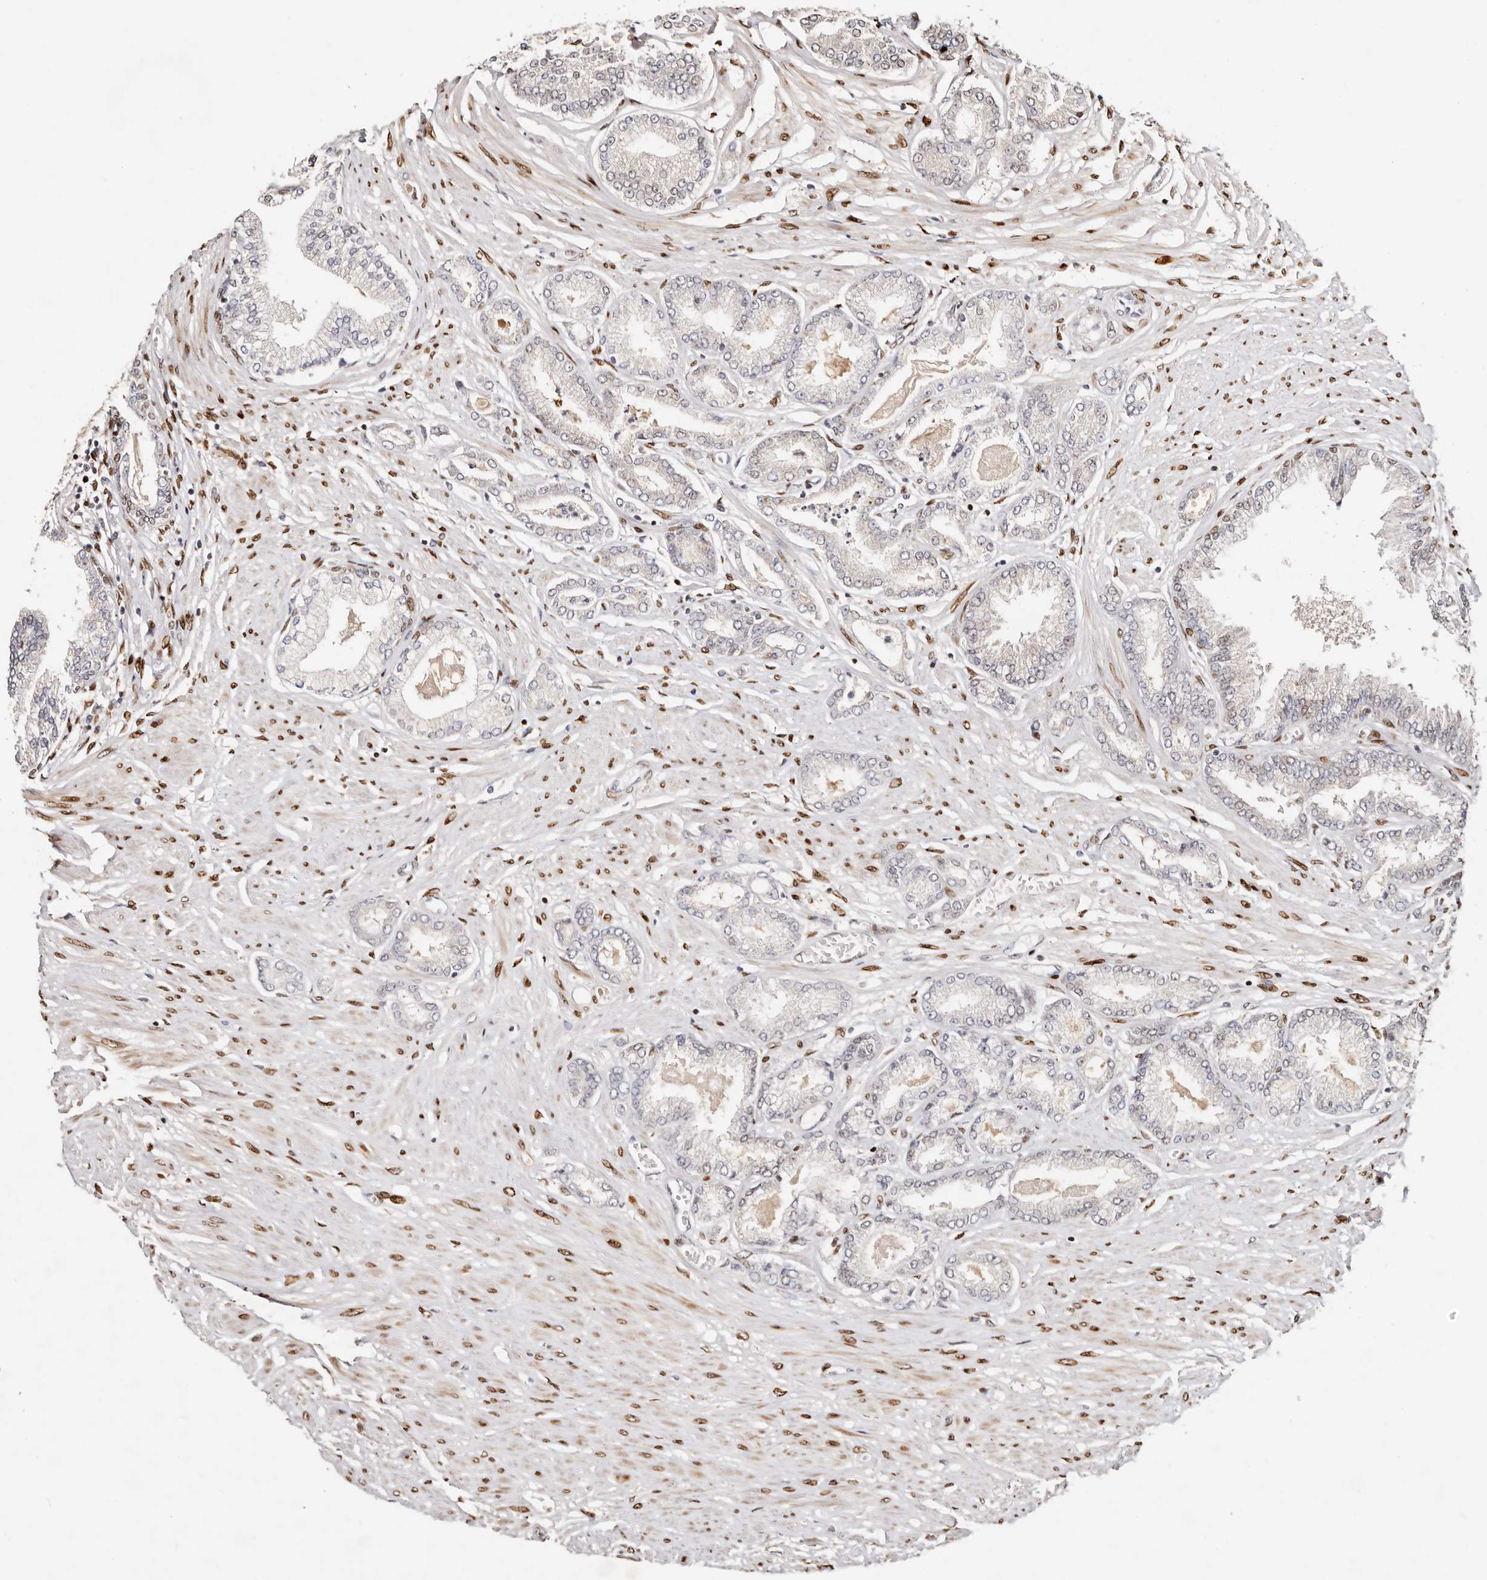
{"staining": {"intensity": "moderate", "quantity": "<25%", "location": "nuclear"}, "tissue": "prostate cancer", "cell_type": "Tumor cells", "image_type": "cancer", "snomed": [{"axis": "morphology", "description": "Adenocarcinoma, Low grade"}, {"axis": "topography", "description": "Prostate"}], "caption": "The immunohistochemical stain shows moderate nuclear positivity in tumor cells of low-grade adenocarcinoma (prostate) tissue.", "gene": "IQGAP3", "patient": {"sex": "male", "age": 63}}